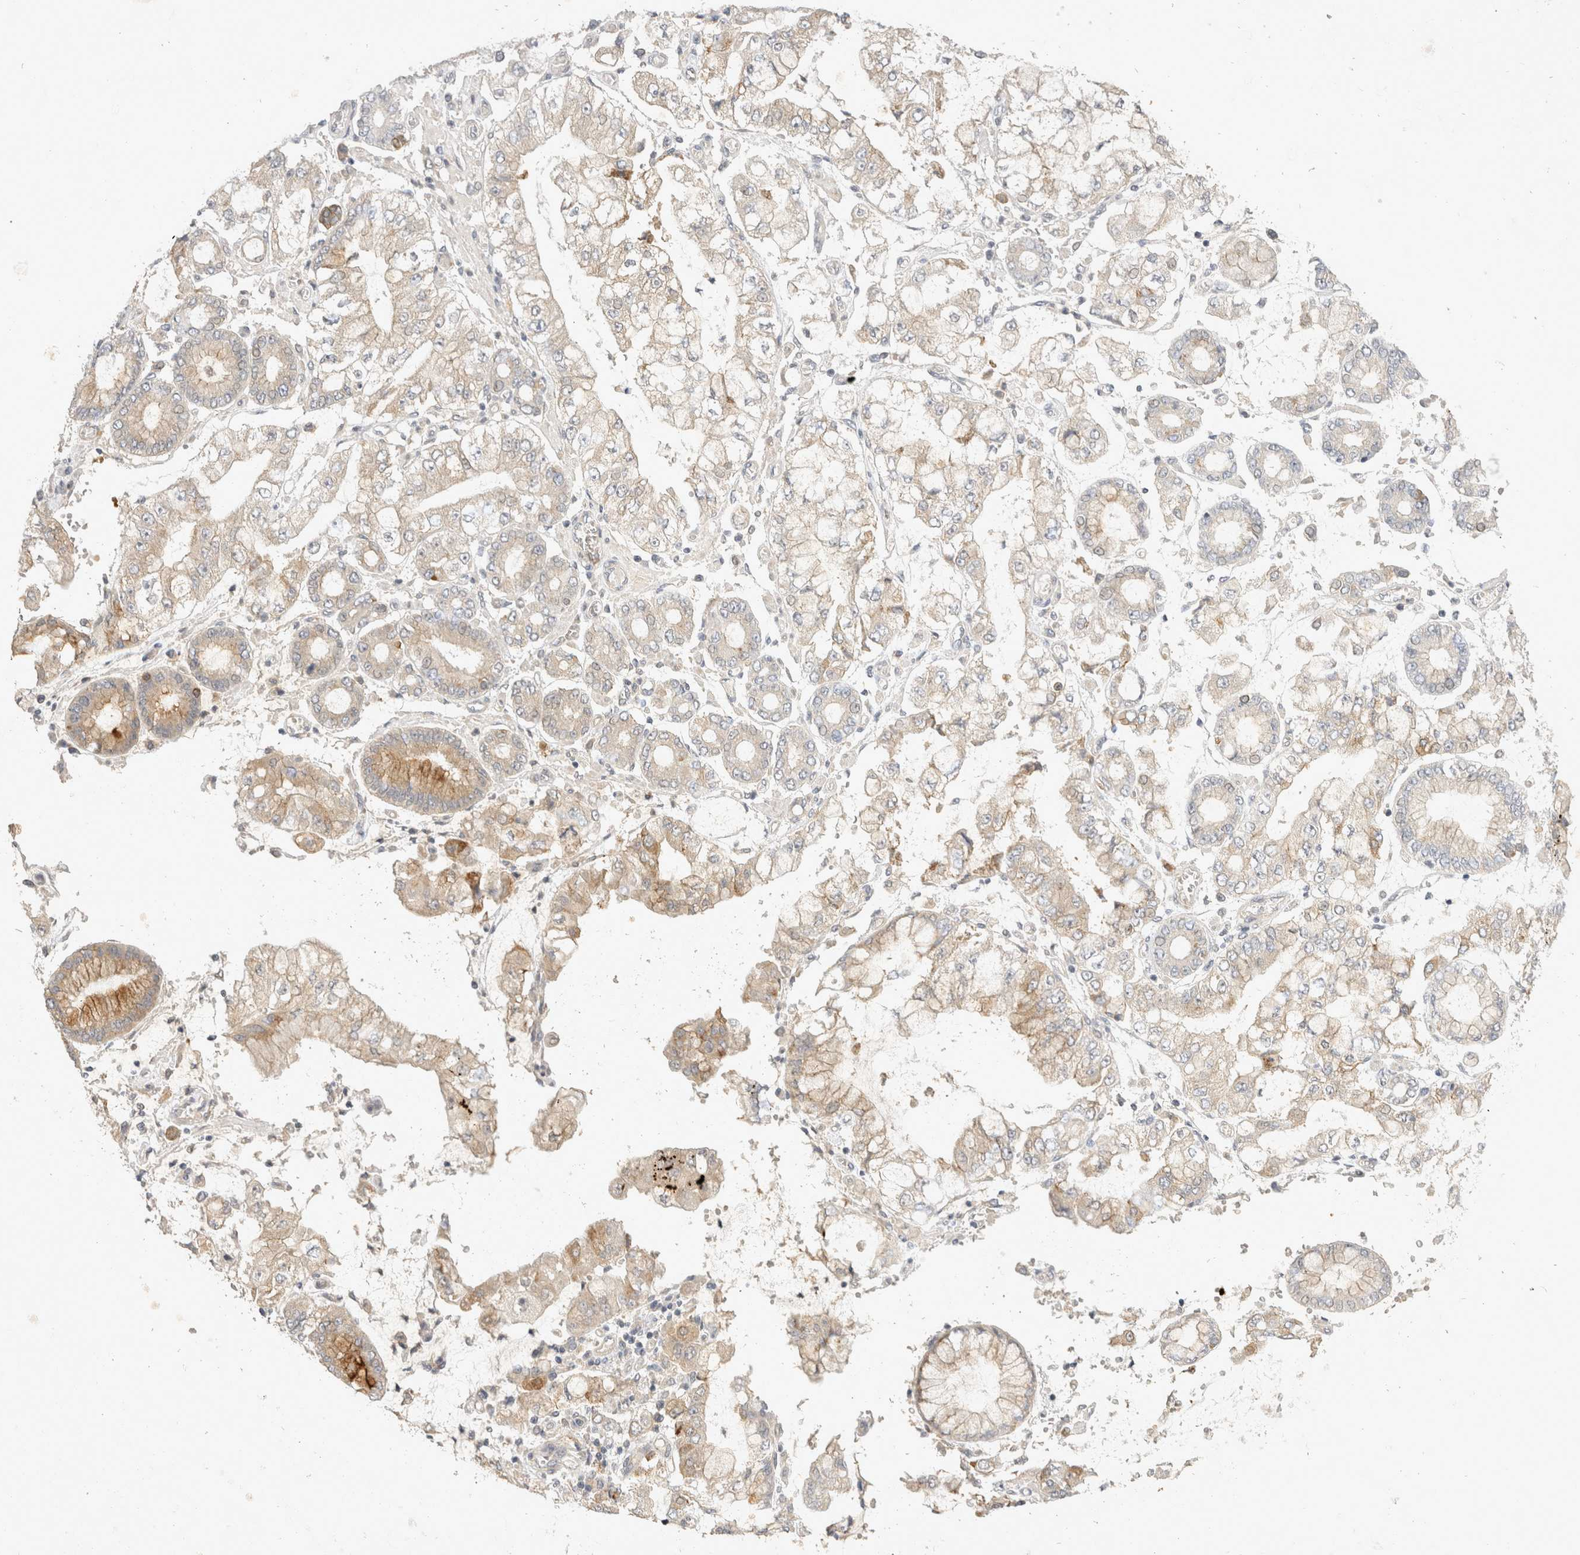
{"staining": {"intensity": "weak", "quantity": "<25%", "location": "cytoplasmic/membranous"}, "tissue": "stomach cancer", "cell_type": "Tumor cells", "image_type": "cancer", "snomed": [{"axis": "morphology", "description": "Adenocarcinoma, NOS"}, {"axis": "topography", "description": "Stomach"}], "caption": "Tumor cells are negative for protein expression in human stomach adenocarcinoma.", "gene": "TOM1L2", "patient": {"sex": "male", "age": 76}}